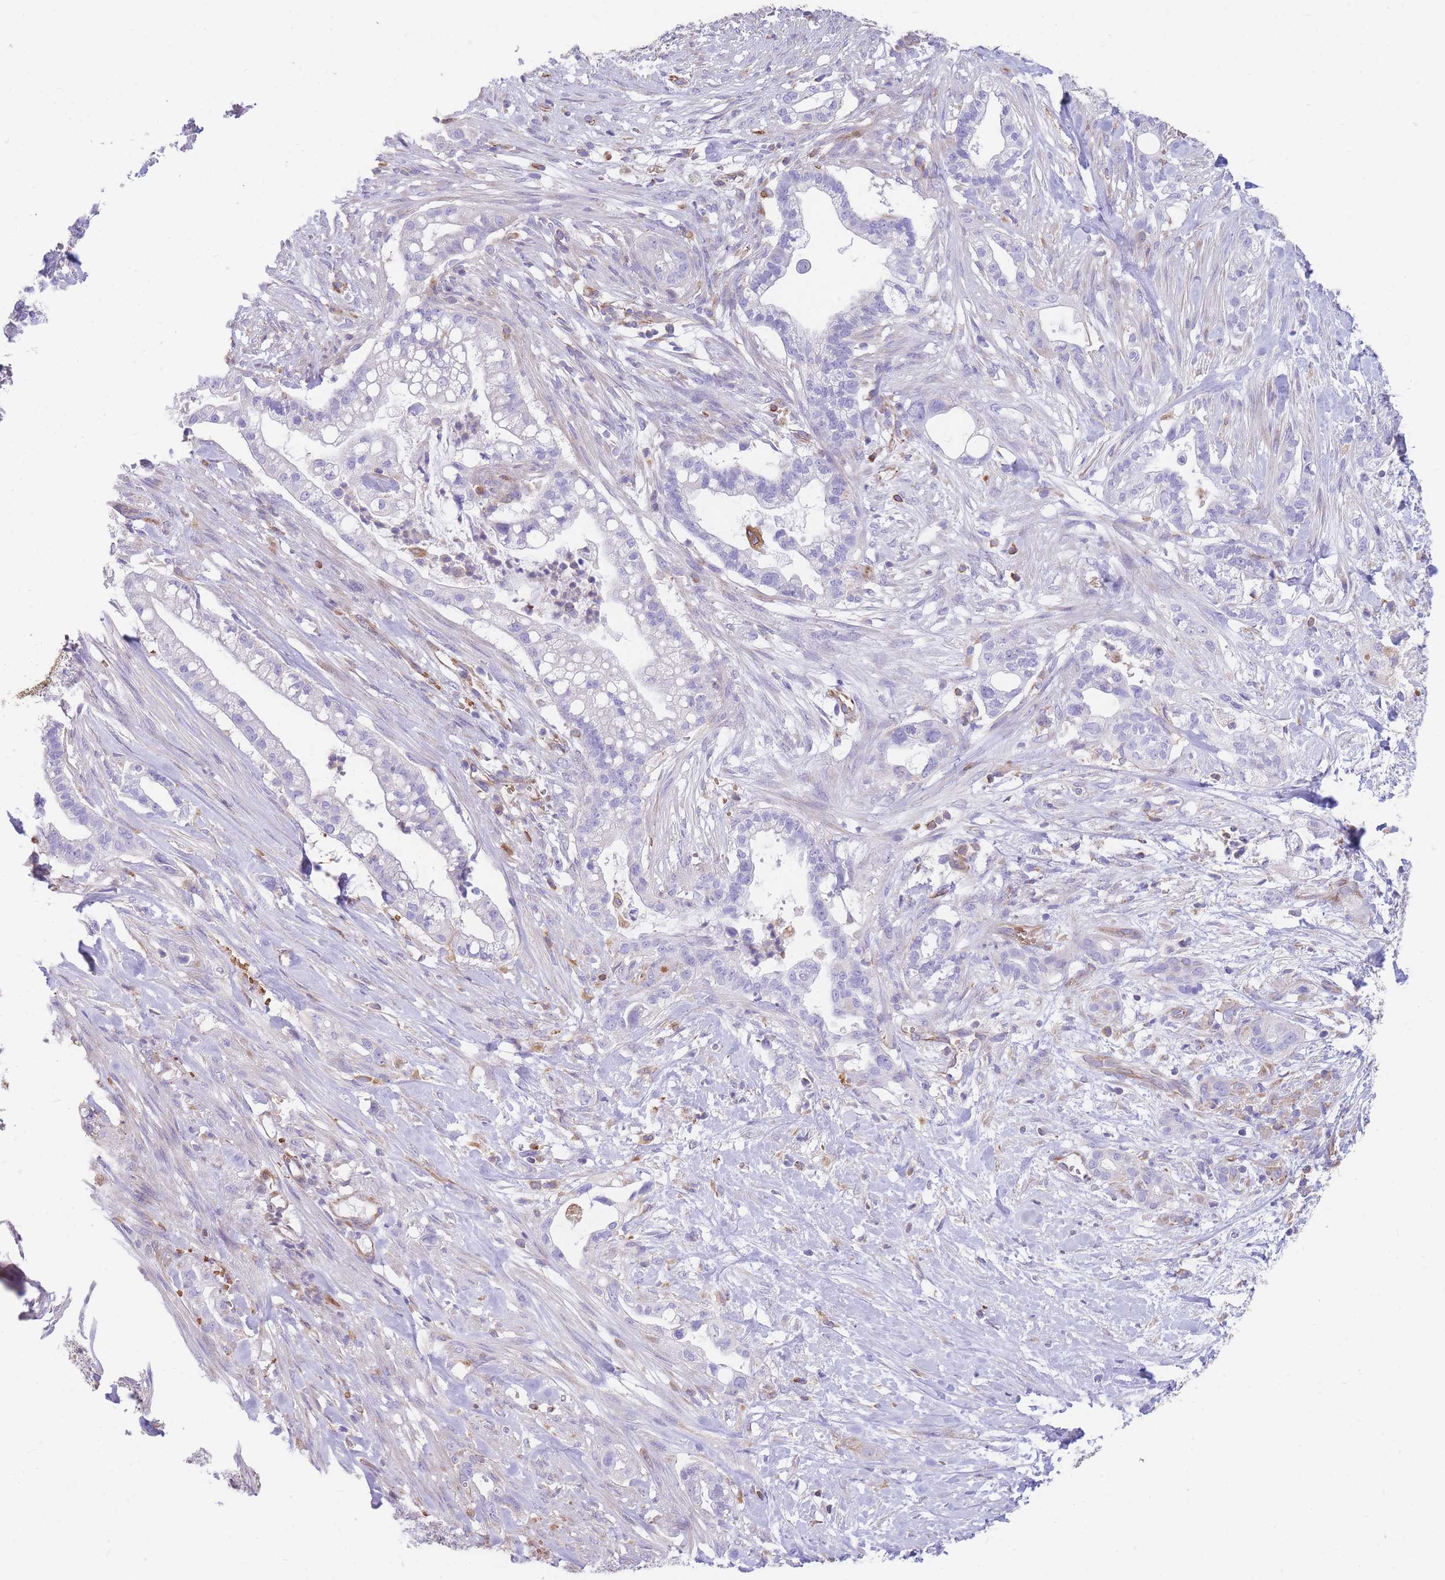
{"staining": {"intensity": "negative", "quantity": "none", "location": "none"}, "tissue": "pancreatic cancer", "cell_type": "Tumor cells", "image_type": "cancer", "snomed": [{"axis": "morphology", "description": "Adenocarcinoma, NOS"}, {"axis": "topography", "description": "Pancreas"}], "caption": "IHC photomicrograph of neoplastic tissue: human pancreatic cancer stained with DAB reveals no significant protein expression in tumor cells.", "gene": "ANKRD53", "patient": {"sex": "male", "age": 44}}